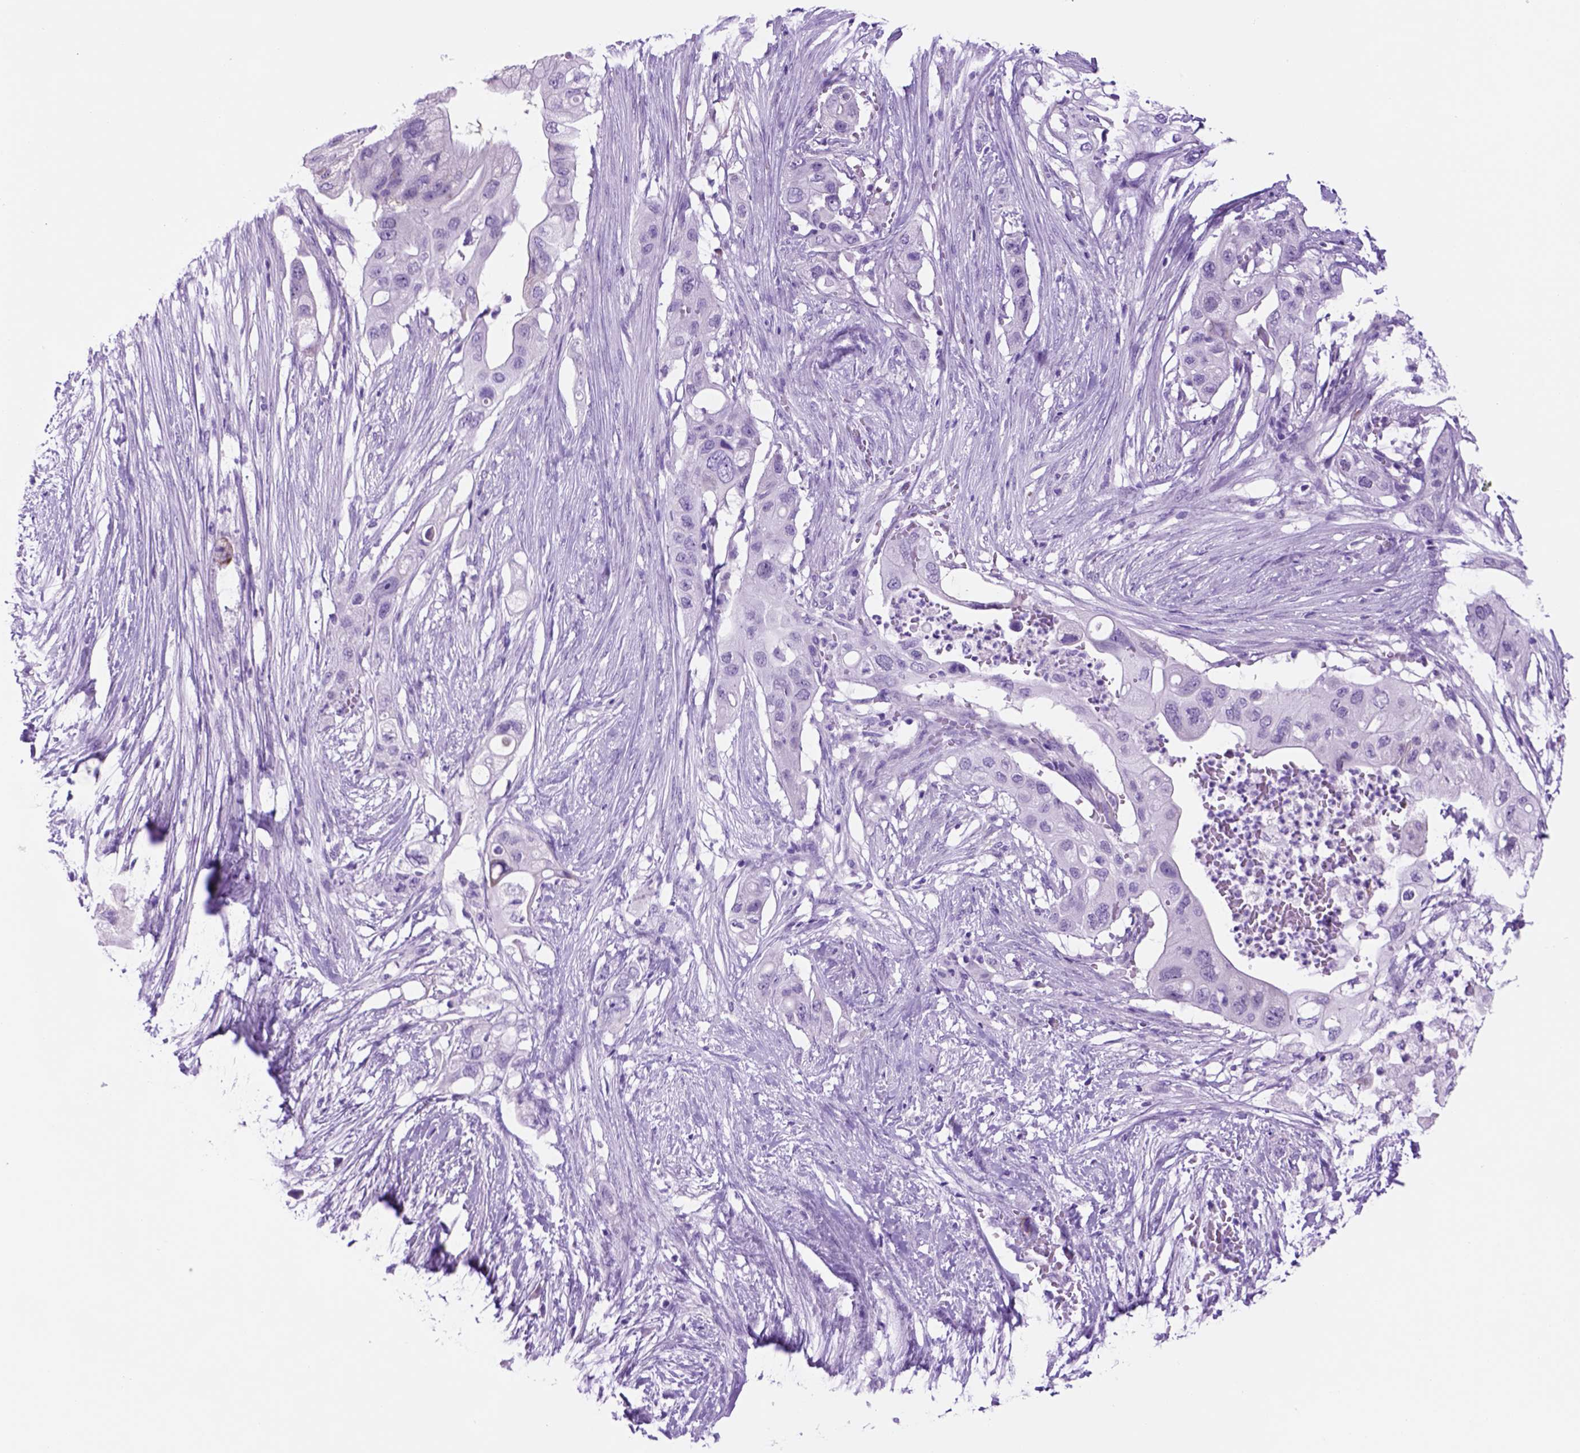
{"staining": {"intensity": "negative", "quantity": "none", "location": "none"}, "tissue": "pancreatic cancer", "cell_type": "Tumor cells", "image_type": "cancer", "snomed": [{"axis": "morphology", "description": "Adenocarcinoma, NOS"}, {"axis": "topography", "description": "Pancreas"}], "caption": "This is a histopathology image of IHC staining of adenocarcinoma (pancreatic), which shows no staining in tumor cells.", "gene": "HHIPL2", "patient": {"sex": "female", "age": 72}}